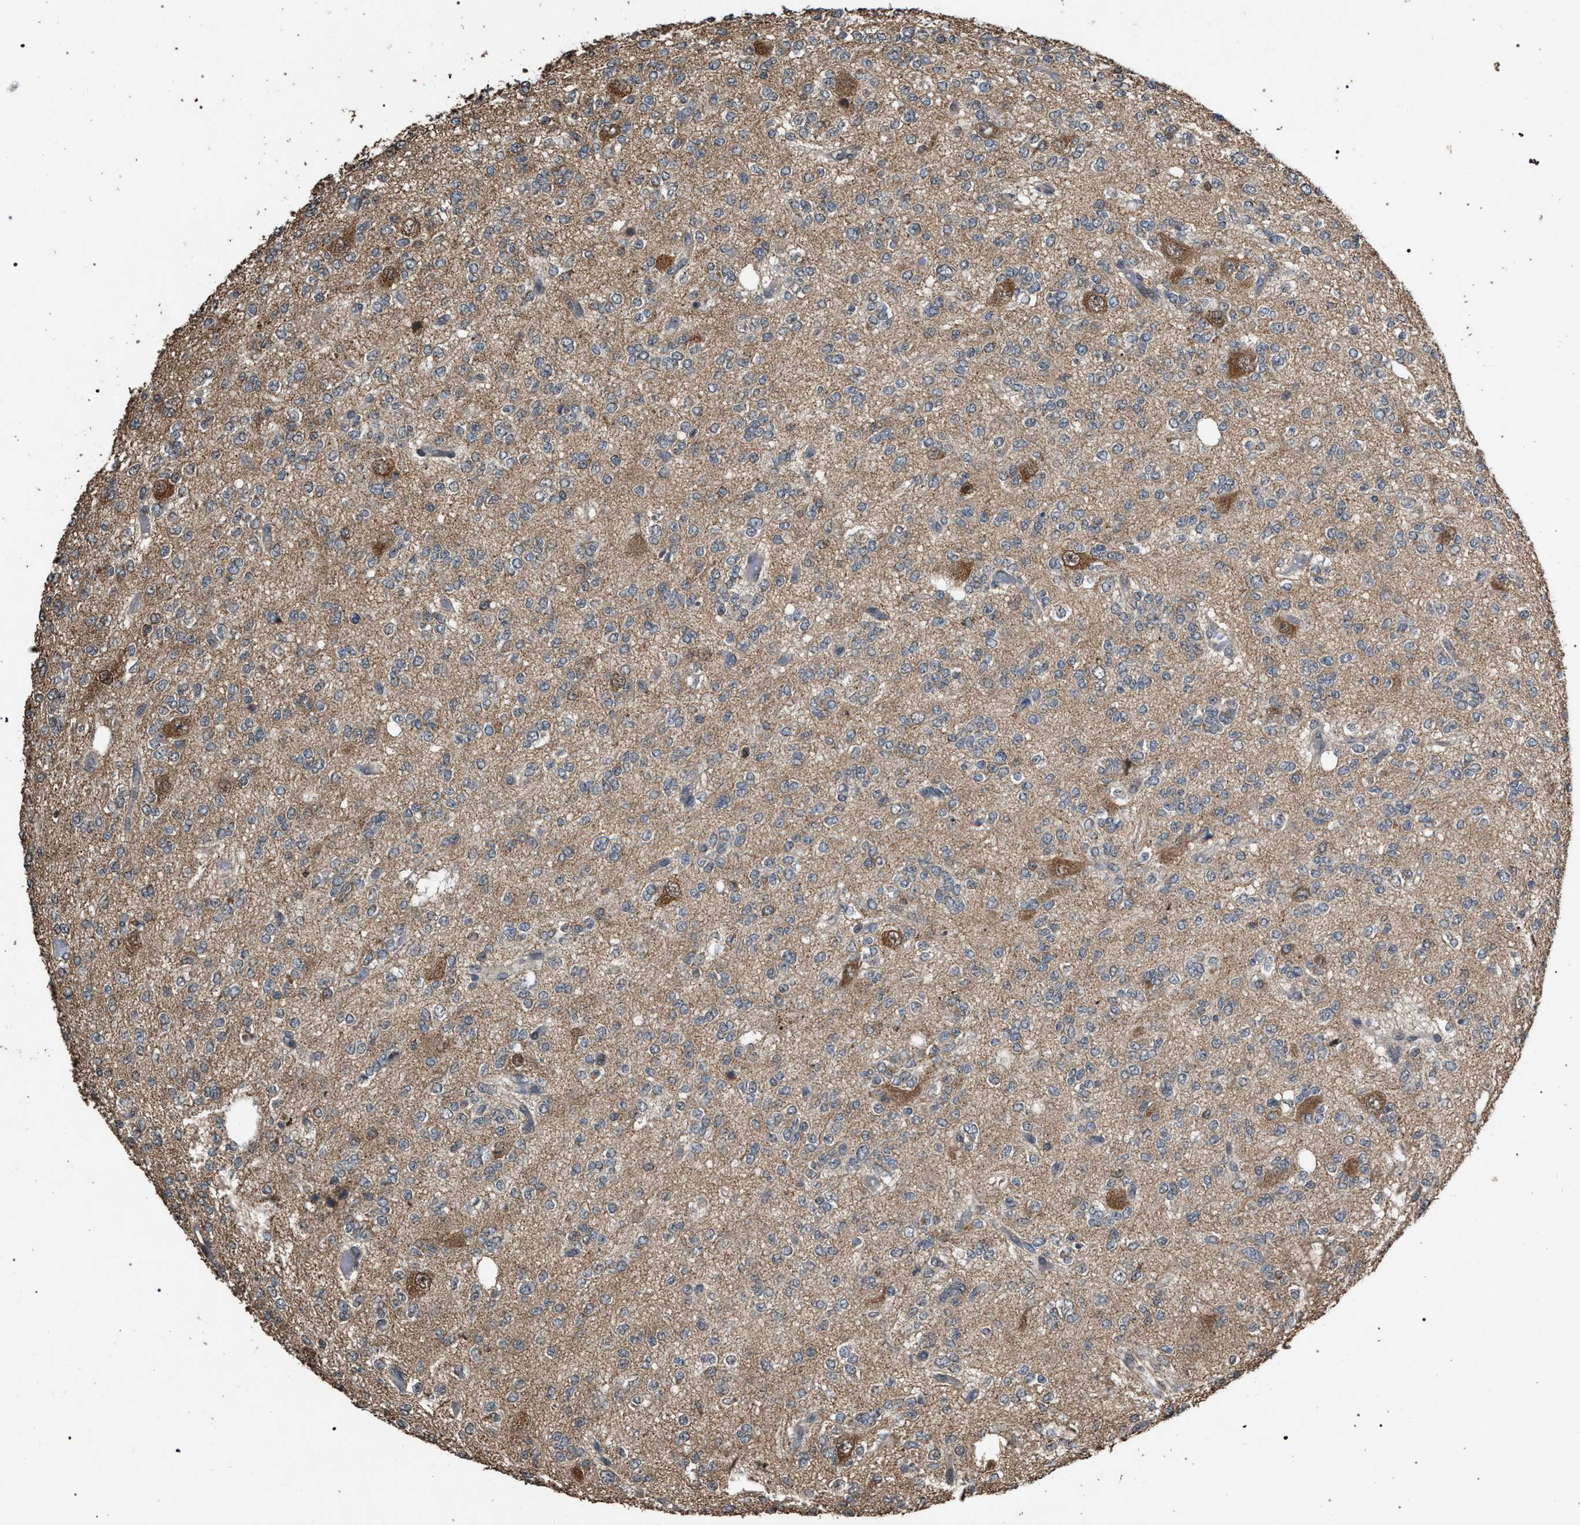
{"staining": {"intensity": "weak", "quantity": "25%-75%", "location": "cytoplasmic/membranous"}, "tissue": "glioma", "cell_type": "Tumor cells", "image_type": "cancer", "snomed": [{"axis": "morphology", "description": "Glioma, malignant, Low grade"}, {"axis": "topography", "description": "Brain"}], "caption": "Immunohistochemical staining of human low-grade glioma (malignant) shows weak cytoplasmic/membranous protein positivity in about 25%-75% of tumor cells.", "gene": "NAA35", "patient": {"sex": "male", "age": 38}}